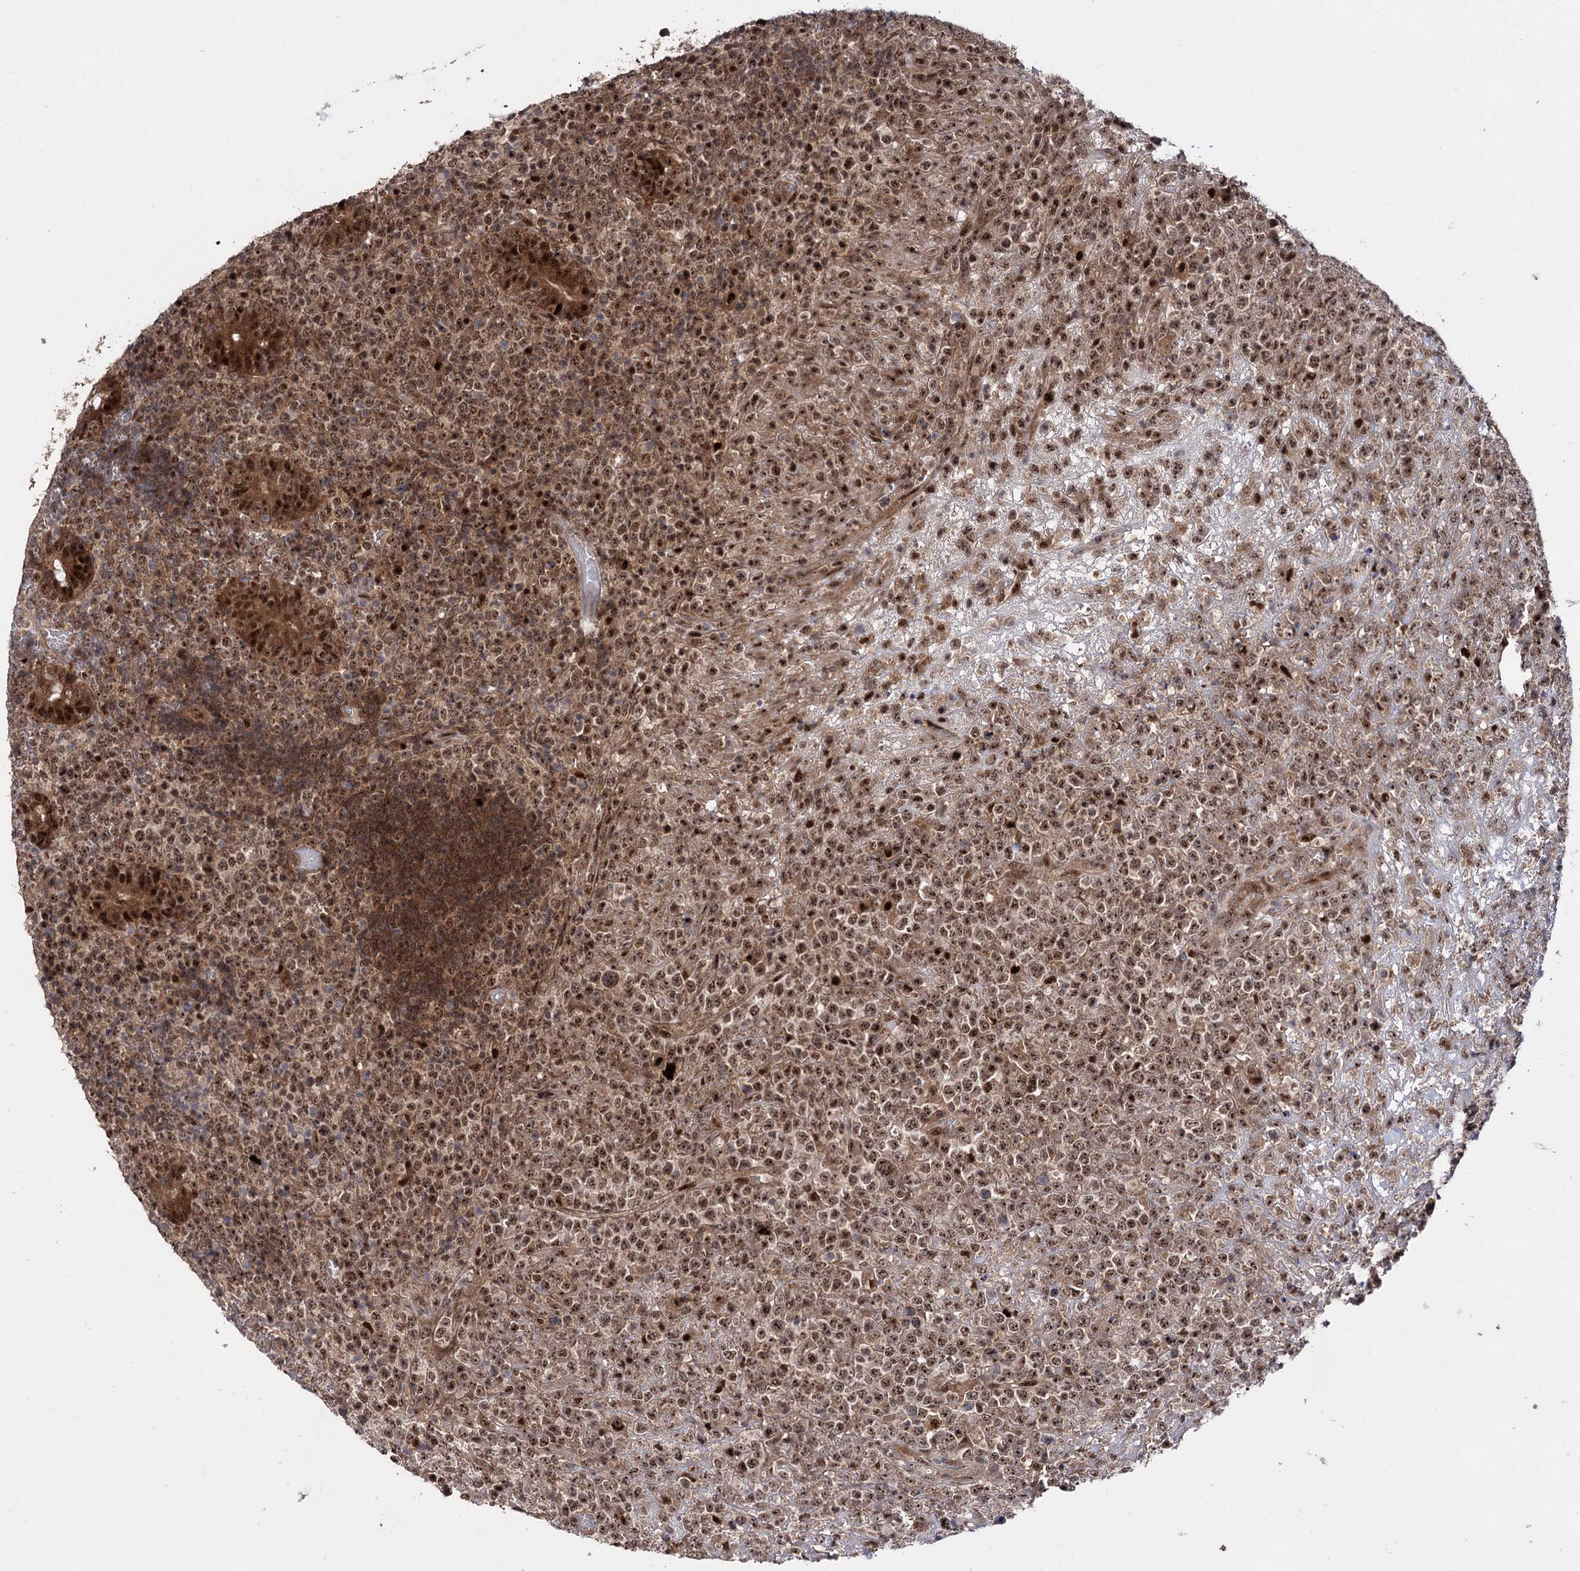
{"staining": {"intensity": "strong", "quantity": ">75%", "location": "cytoplasmic/membranous,nuclear"}, "tissue": "lymphoma", "cell_type": "Tumor cells", "image_type": "cancer", "snomed": [{"axis": "morphology", "description": "Malignant lymphoma, non-Hodgkin's type, High grade"}, {"axis": "topography", "description": "Colon"}], "caption": "An image showing strong cytoplasmic/membranous and nuclear positivity in about >75% of tumor cells in high-grade malignant lymphoma, non-Hodgkin's type, as visualized by brown immunohistochemical staining.", "gene": "MKNK2", "patient": {"sex": "female", "age": 53}}